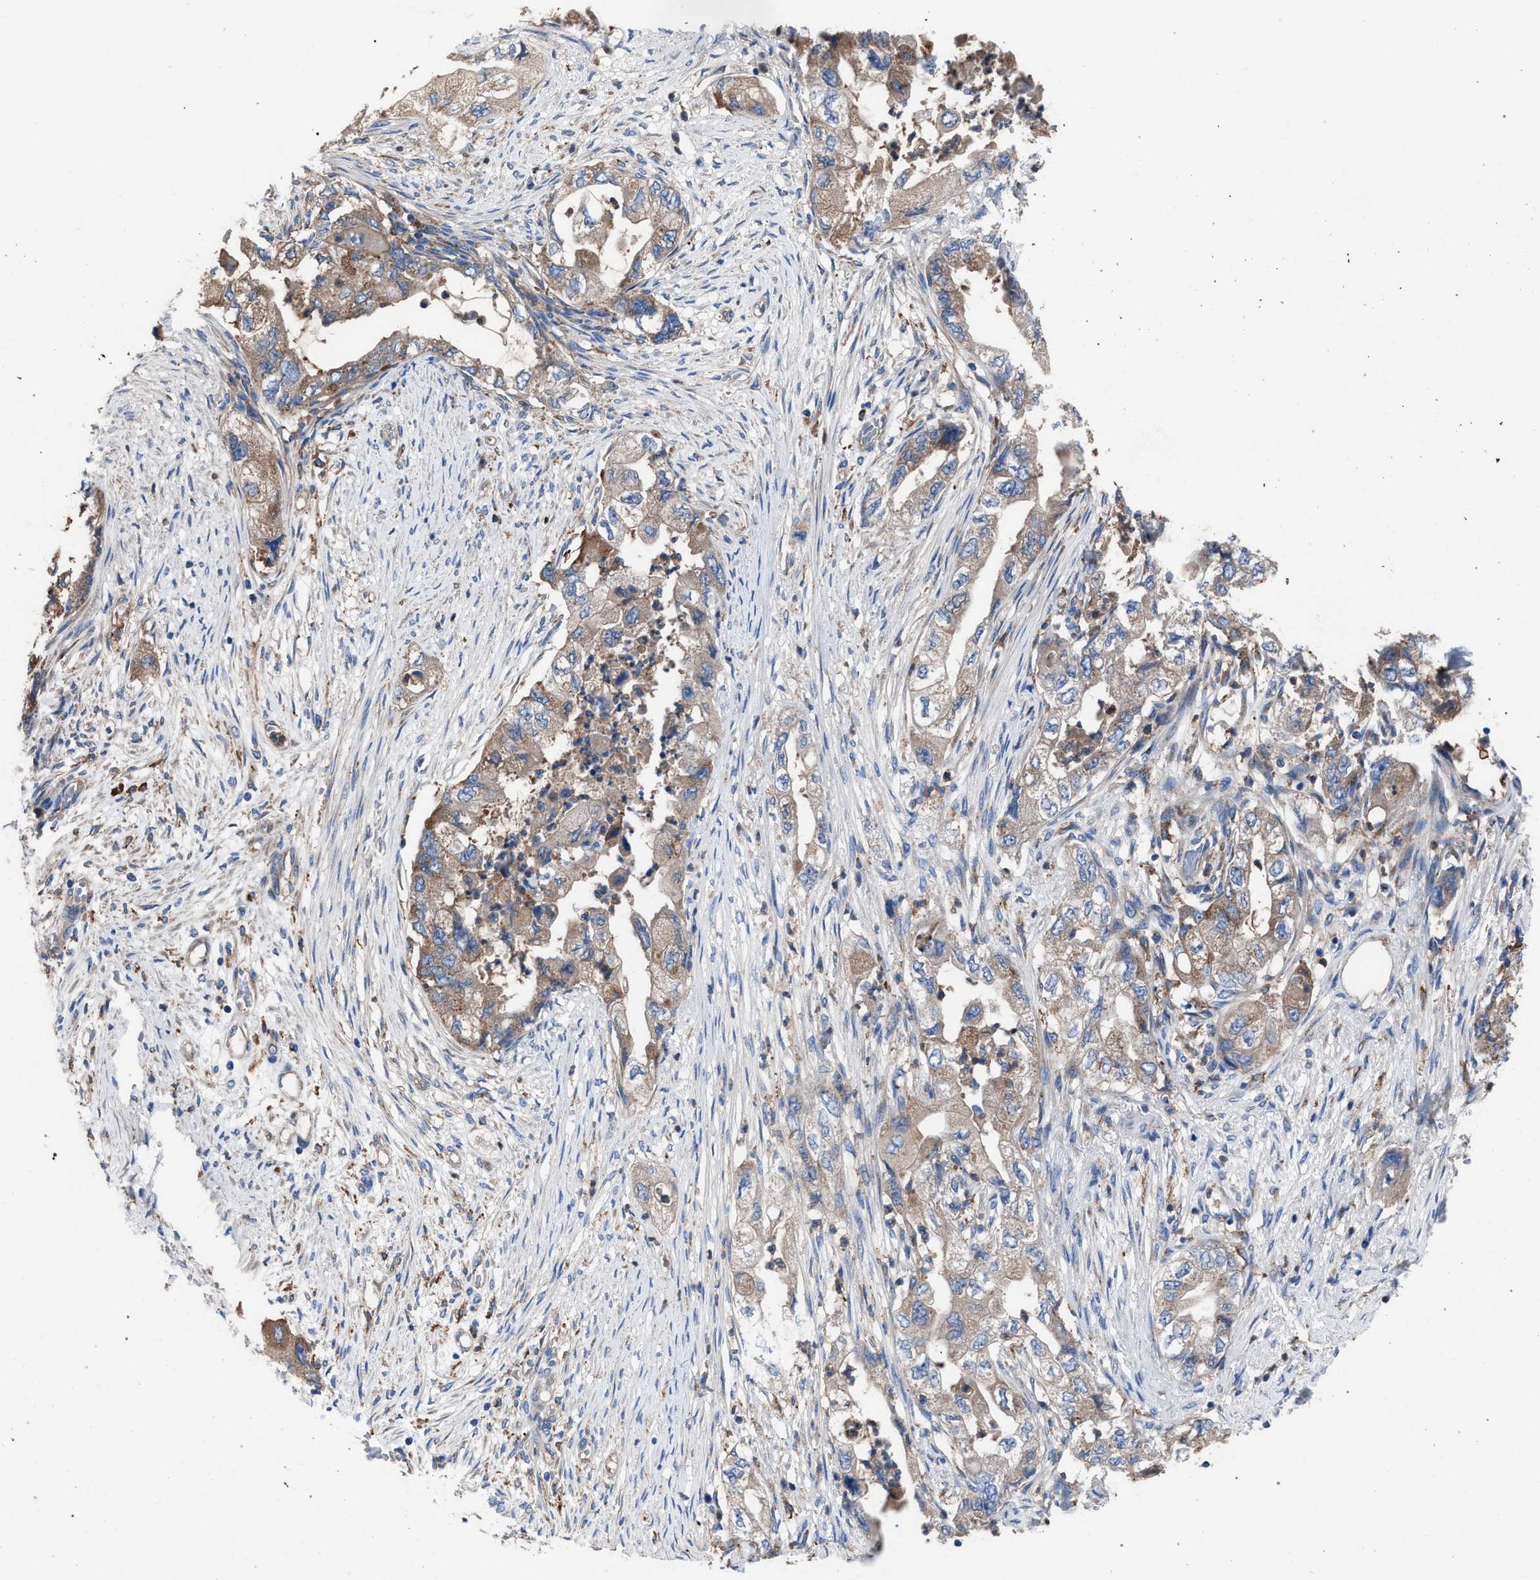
{"staining": {"intensity": "weak", "quantity": ">75%", "location": "cytoplasmic/membranous"}, "tissue": "pancreatic cancer", "cell_type": "Tumor cells", "image_type": "cancer", "snomed": [{"axis": "morphology", "description": "Adenocarcinoma, NOS"}, {"axis": "topography", "description": "Pancreas"}], "caption": "High-magnification brightfield microscopy of pancreatic cancer (adenocarcinoma) stained with DAB (3,3'-diaminobenzidine) (brown) and counterstained with hematoxylin (blue). tumor cells exhibit weak cytoplasmic/membranous positivity is present in about>75% of cells.", "gene": "ATP6V0A1", "patient": {"sex": "female", "age": 73}}